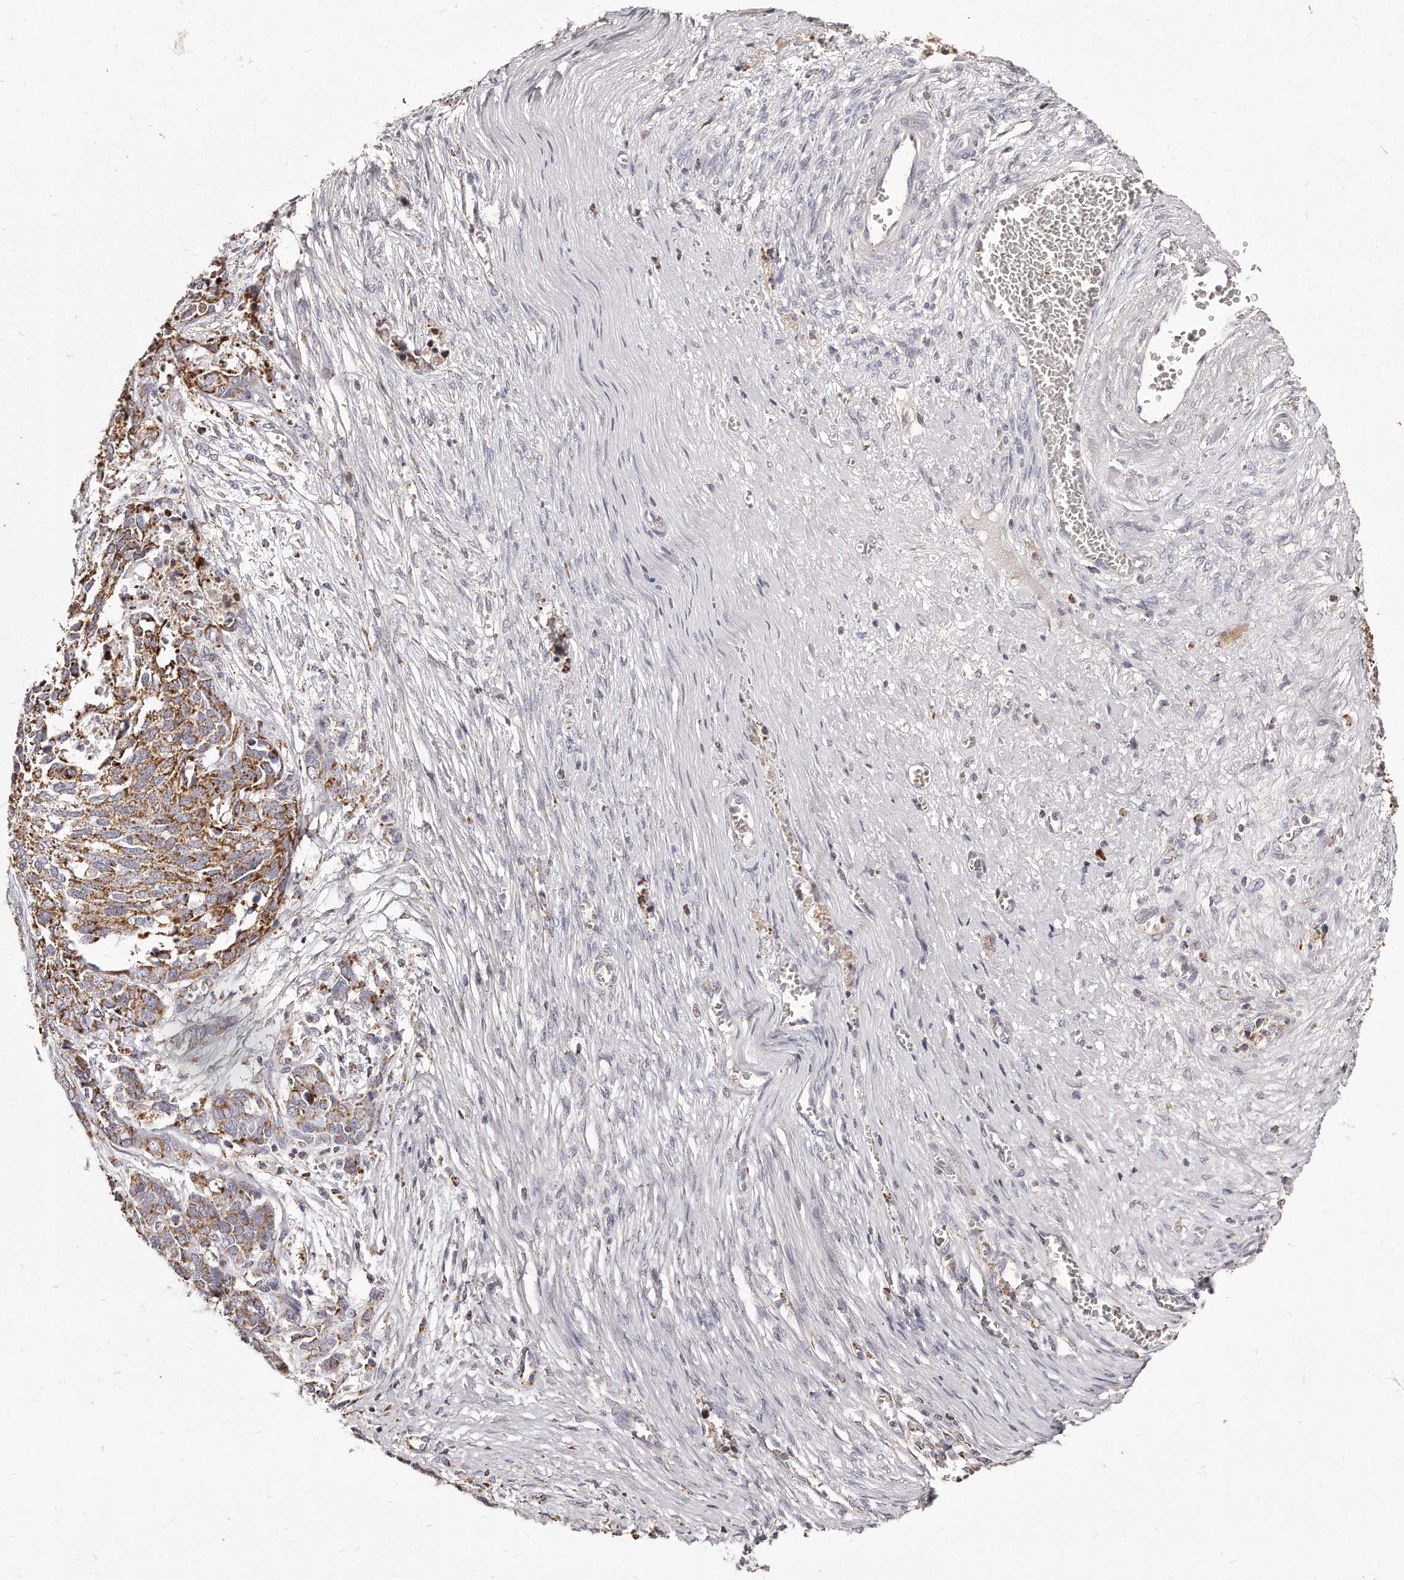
{"staining": {"intensity": "strong", "quantity": ">75%", "location": "cytoplasmic/membranous"}, "tissue": "ovarian cancer", "cell_type": "Tumor cells", "image_type": "cancer", "snomed": [{"axis": "morphology", "description": "Cystadenocarcinoma, serous, NOS"}, {"axis": "topography", "description": "Ovary"}], "caption": "IHC of human ovarian cancer (serous cystadenocarcinoma) demonstrates high levels of strong cytoplasmic/membranous positivity in approximately >75% of tumor cells.", "gene": "RTKN", "patient": {"sex": "female", "age": 44}}